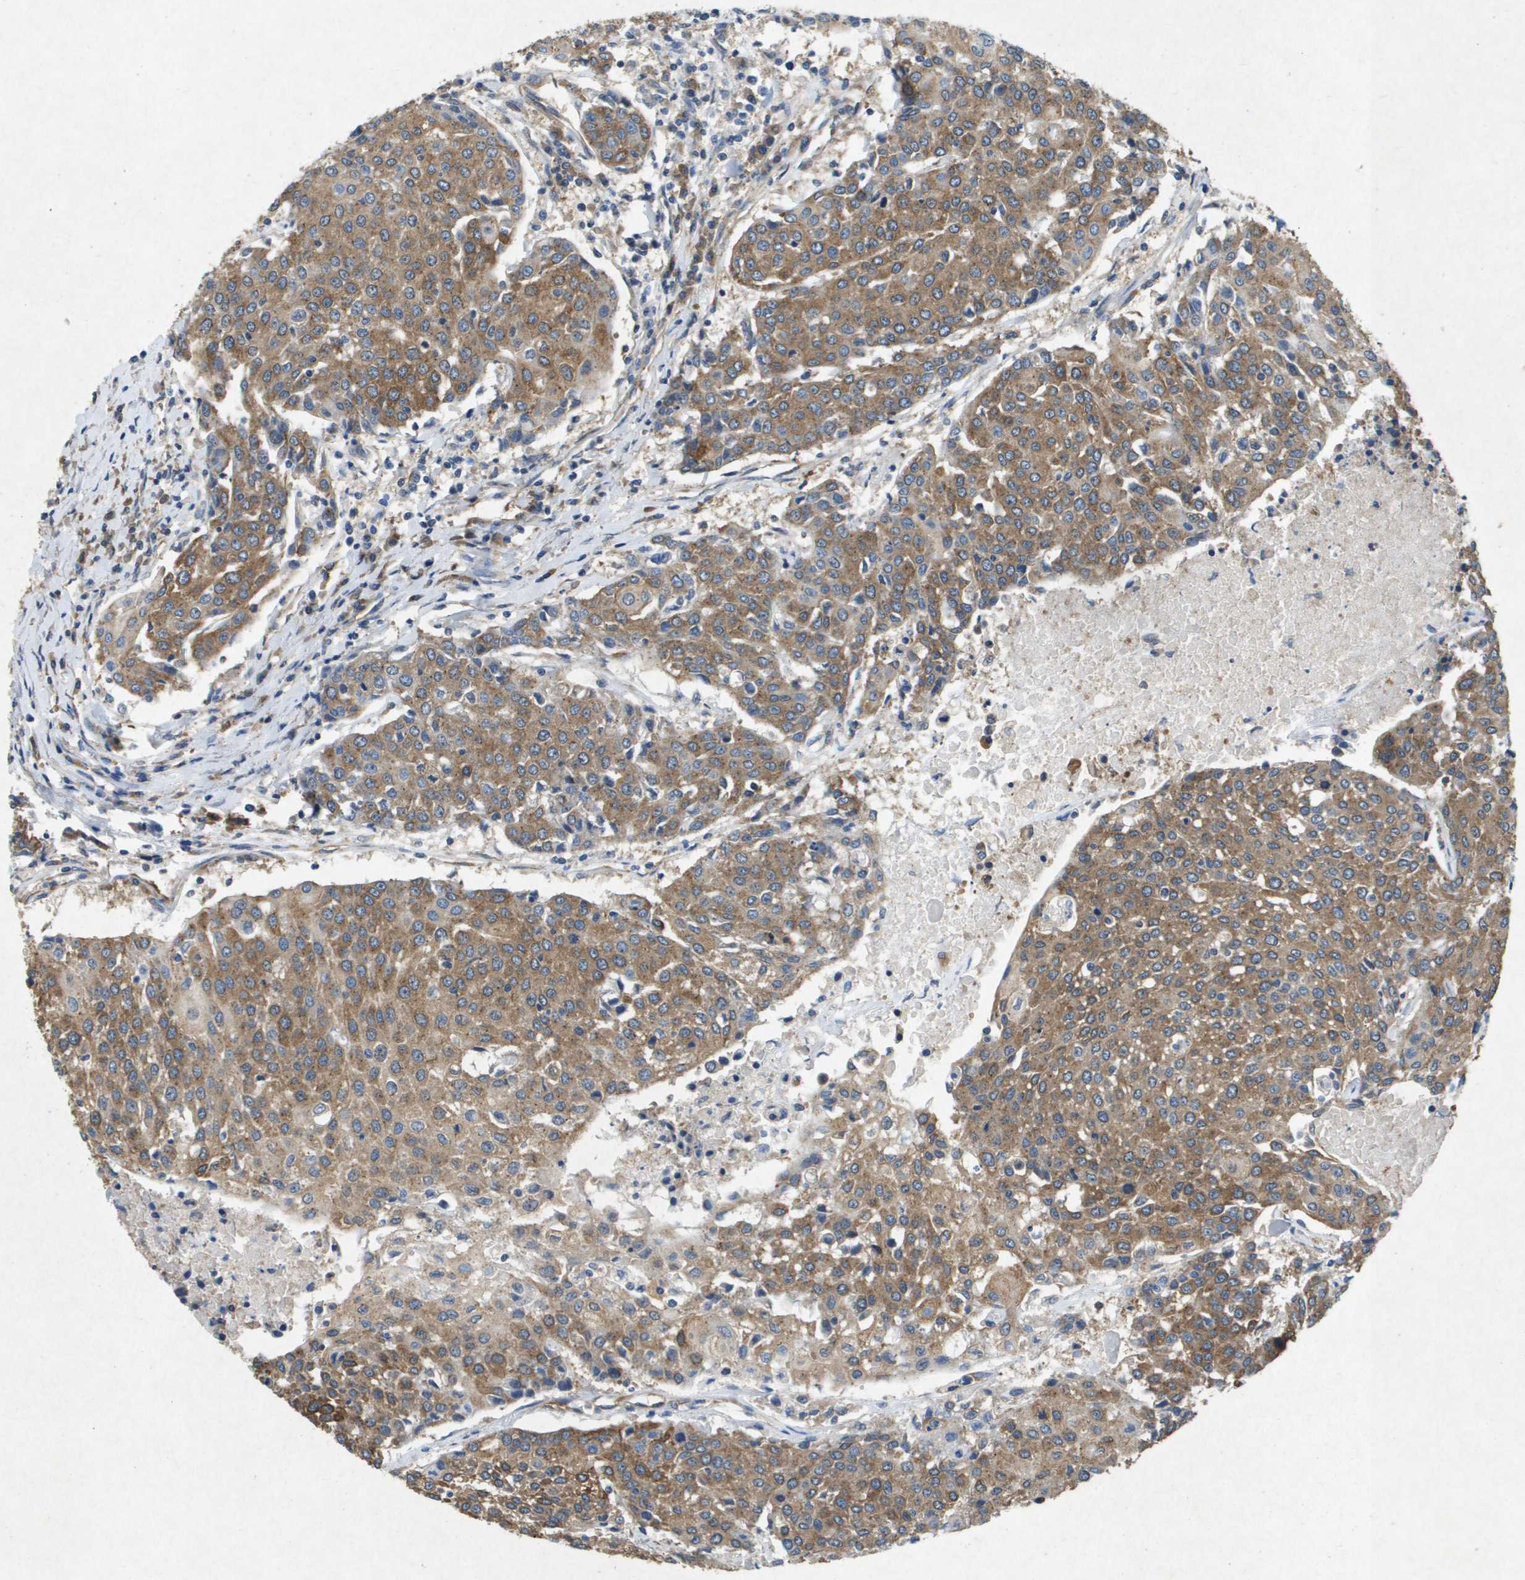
{"staining": {"intensity": "moderate", "quantity": ">75%", "location": "cytoplasmic/membranous"}, "tissue": "urothelial cancer", "cell_type": "Tumor cells", "image_type": "cancer", "snomed": [{"axis": "morphology", "description": "Urothelial carcinoma, High grade"}, {"axis": "topography", "description": "Urinary bladder"}], "caption": "Immunohistochemical staining of human urothelial cancer demonstrates medium levels of moderate cytoplasmic/membranous protein positivity in about >75% of tumor cells.", "gene": "PTPRT", "patient": {"sex": "female", "age": 85}}